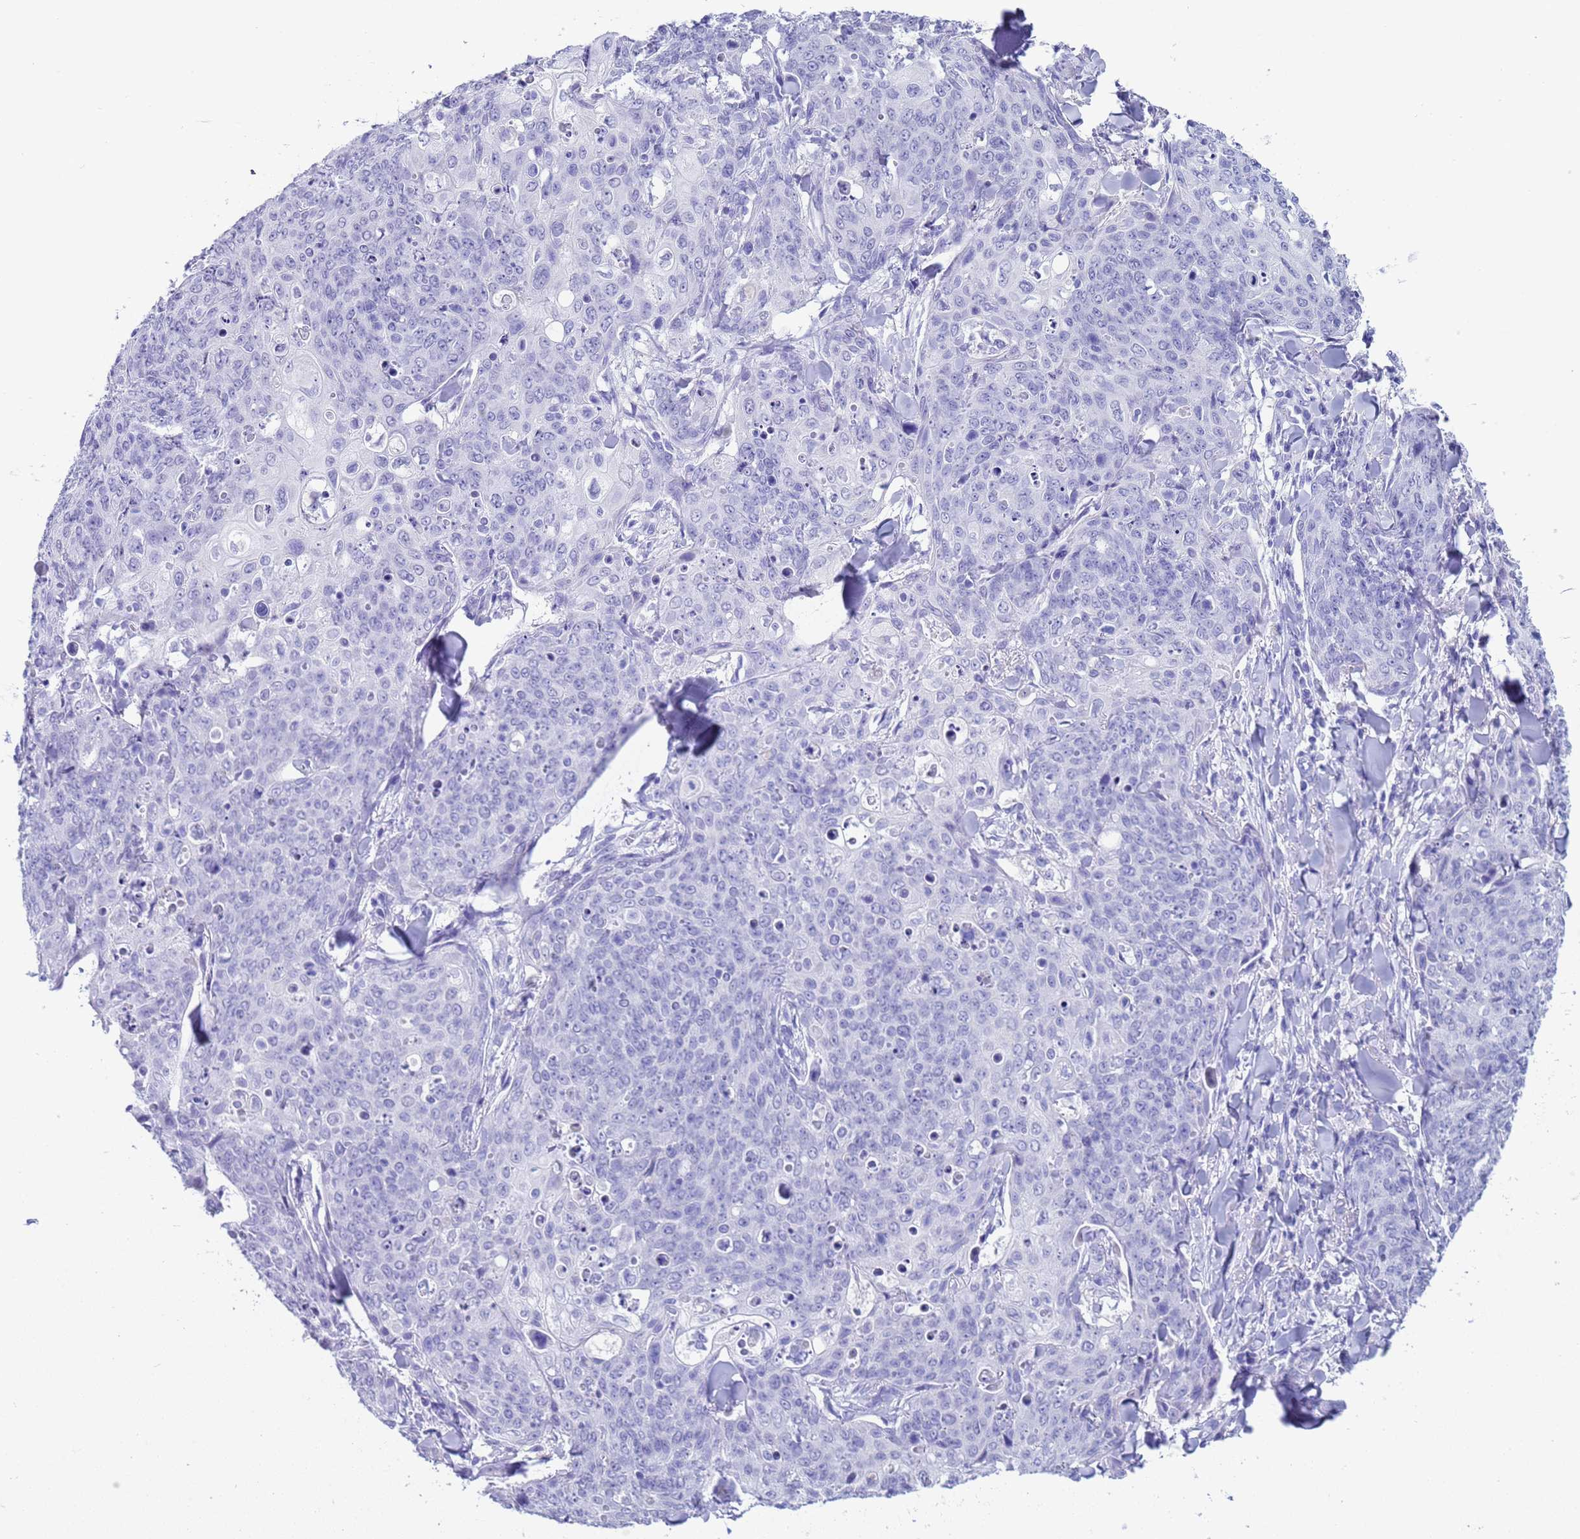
{"staining": {"intensity": "negative", "quantity": "none", "location": "none"}, "tissue": "skin cancer", "cell_type": "Tumor cells", "image_type": "cancer", "snomed": [{"axis": "morphology", "description": "Squamous cell carcinoma, NOS"}, {"axis": "topography", "description": "Skin"}, {"axis": "topography", "description": "Vulva"}], "caption": "Image shows no significant protein positivity in tumor cells of skin cancer.", "gene": "CKM", "patient": {"sex": "female", "age": 85}}